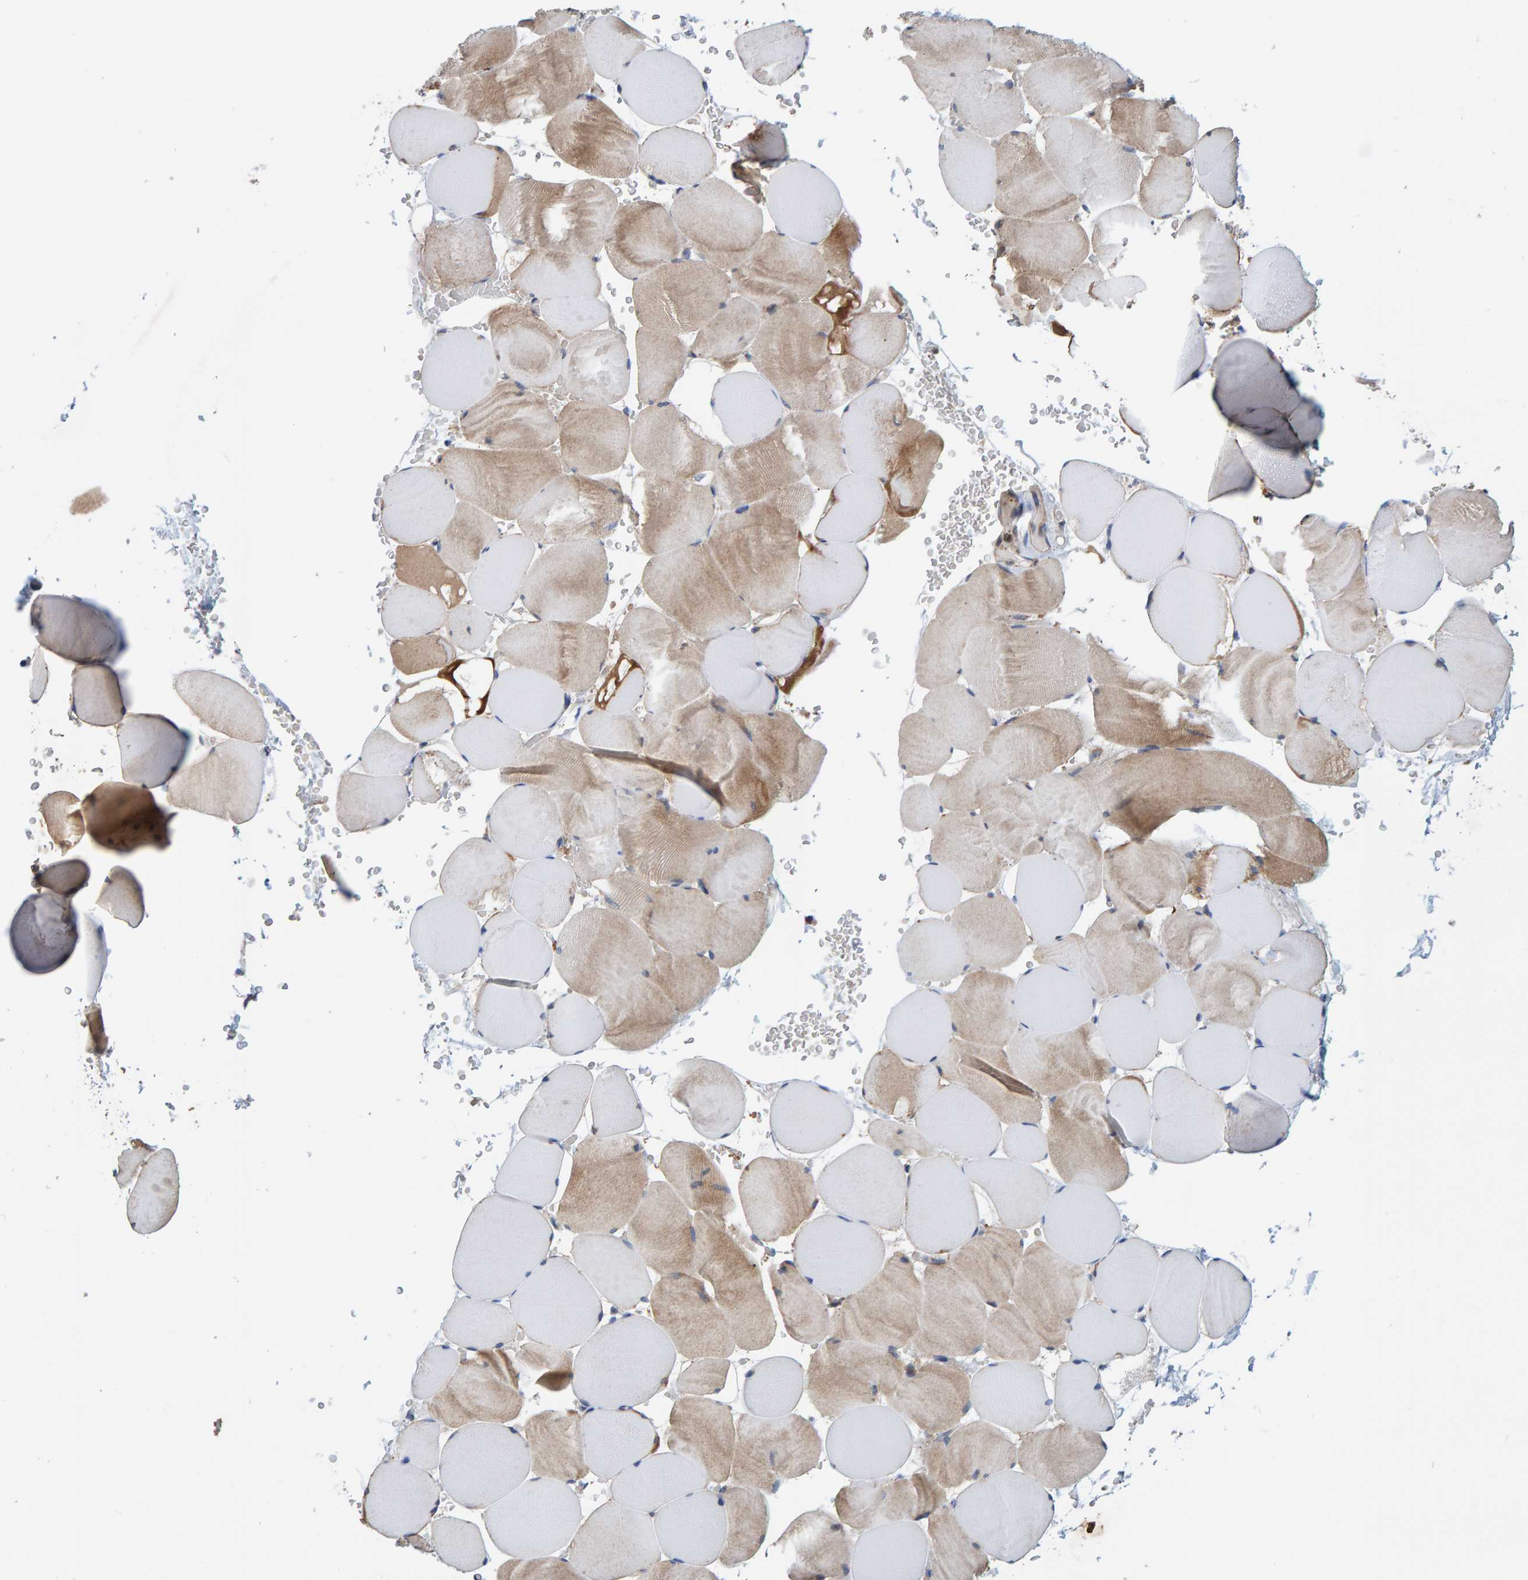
{"staining": {"intensity": "moderate", "quantity": "<25%", "location": "cytoplasmic/membranous"}, "tissue": "skeletal muscle", "cell_type": "Myocytes", "image_type": "normal", "snomed": [{"axis": "morphology", "description": "Normal tissue, NOS"}, {"axis": "topography", "description": "Skeletal muscle"}], "caption": "Protein positivity by immunohistochemistry displays moderate cytoplasmic/membranous staining in approximately <25% of myocytes in normal skeletal muscle. The protein of interest is shown in brown color, while the nuclei are stained blue.", "gene": "MRPL45", "patient": {"sex": "male", "age": 62}}